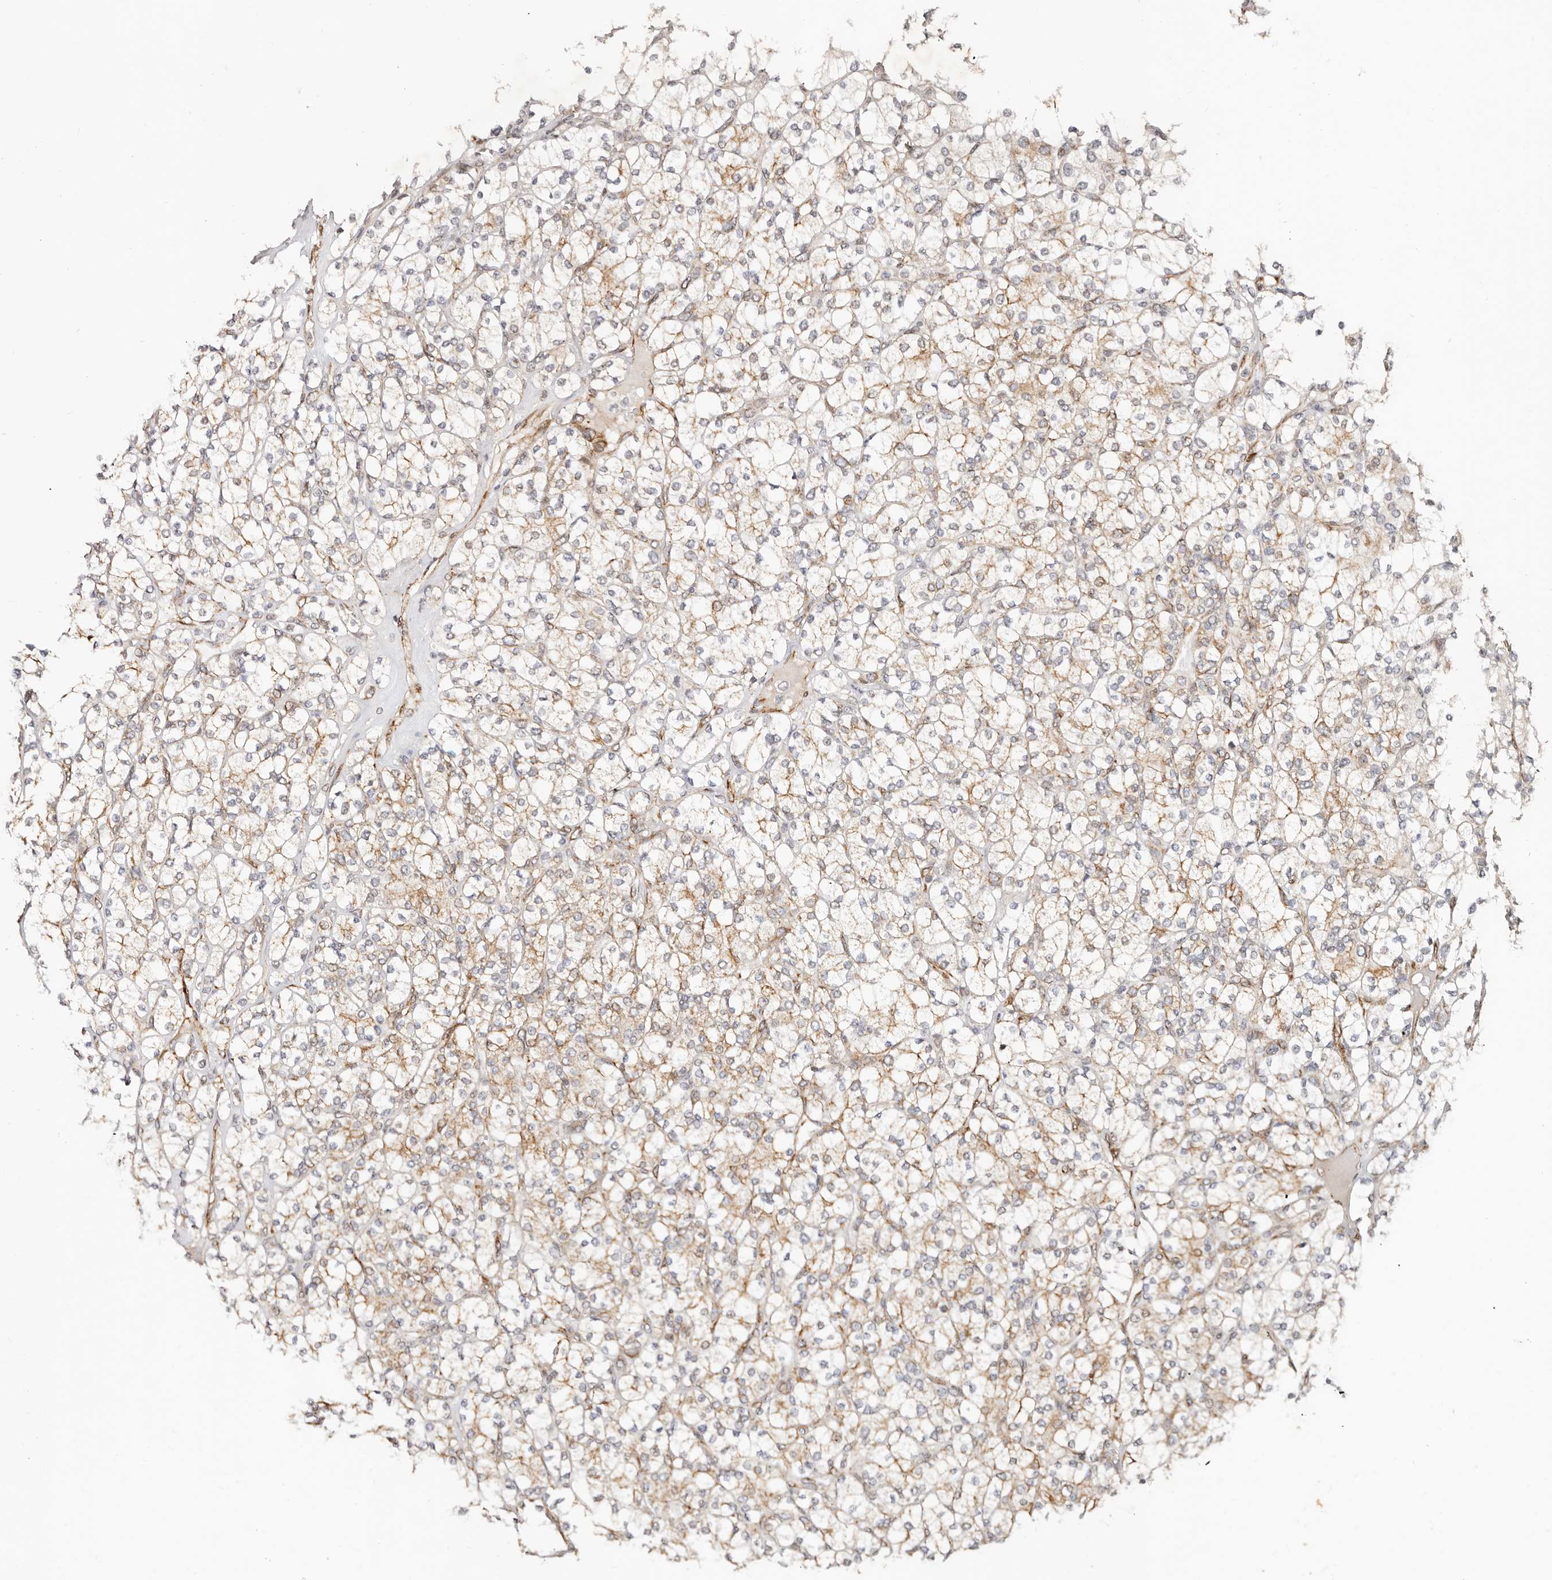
{"staining": {"intensity": "weak", "quantity": ">75%", "location": "cytoplasmic/membranous"}, "tissue": "renal cancer", "cell_type": "Tumor cells", "image_type": "cancer", "snomed": [{"axis": "morphology", "description": "Adenocarcinoma, NOS"}, {"axis": "topography", "description": "Kidney"}], "caption": "This is a histology image of immunohistochemistry (IHC) staining of renal cancer (adenocarcinoma), which shows weak positivity in the cytoplasmic/membranous of tumor cells.", "gene": "BCL2L15", "patient": {"sex": "male", "age": 77}}